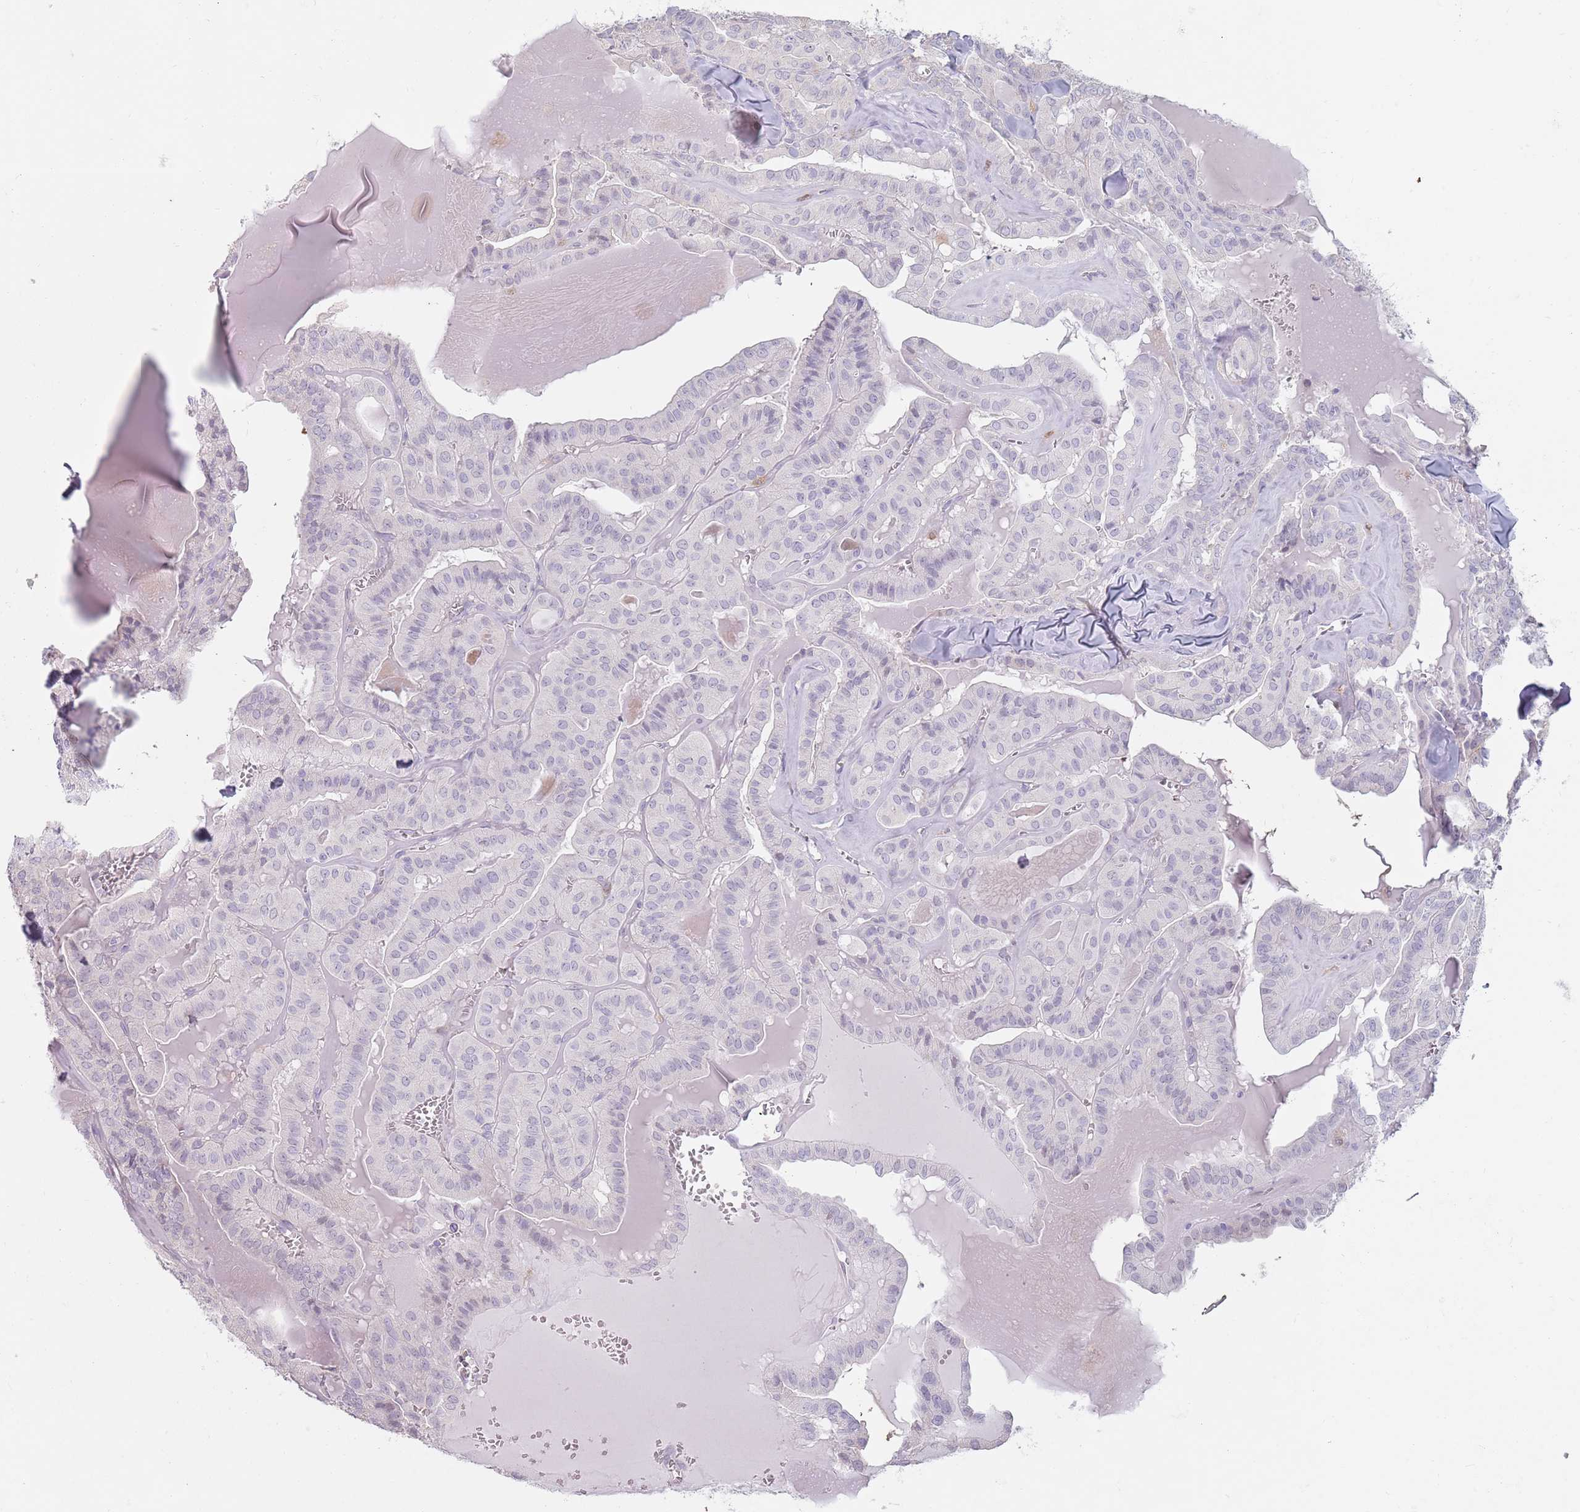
{"staining": {"intensity": "negative", "quantity": "none", "location": "none"}, "tissue": "thyroid cancer", "cell_type": "Tumor cells", "image_type": "cancer", "snomed": [{"axis": "morphology", "description": "Papillary adenocarcinoma, NOS"}, {"axis": "topography", "description": "Thyroid gland"}], "caption": "Tumor cells are negative for brown protein staining in thyroid papillary adenocarcinoma.", "gene": "DXO", "patient": {"sex": "male", "age": 52}}